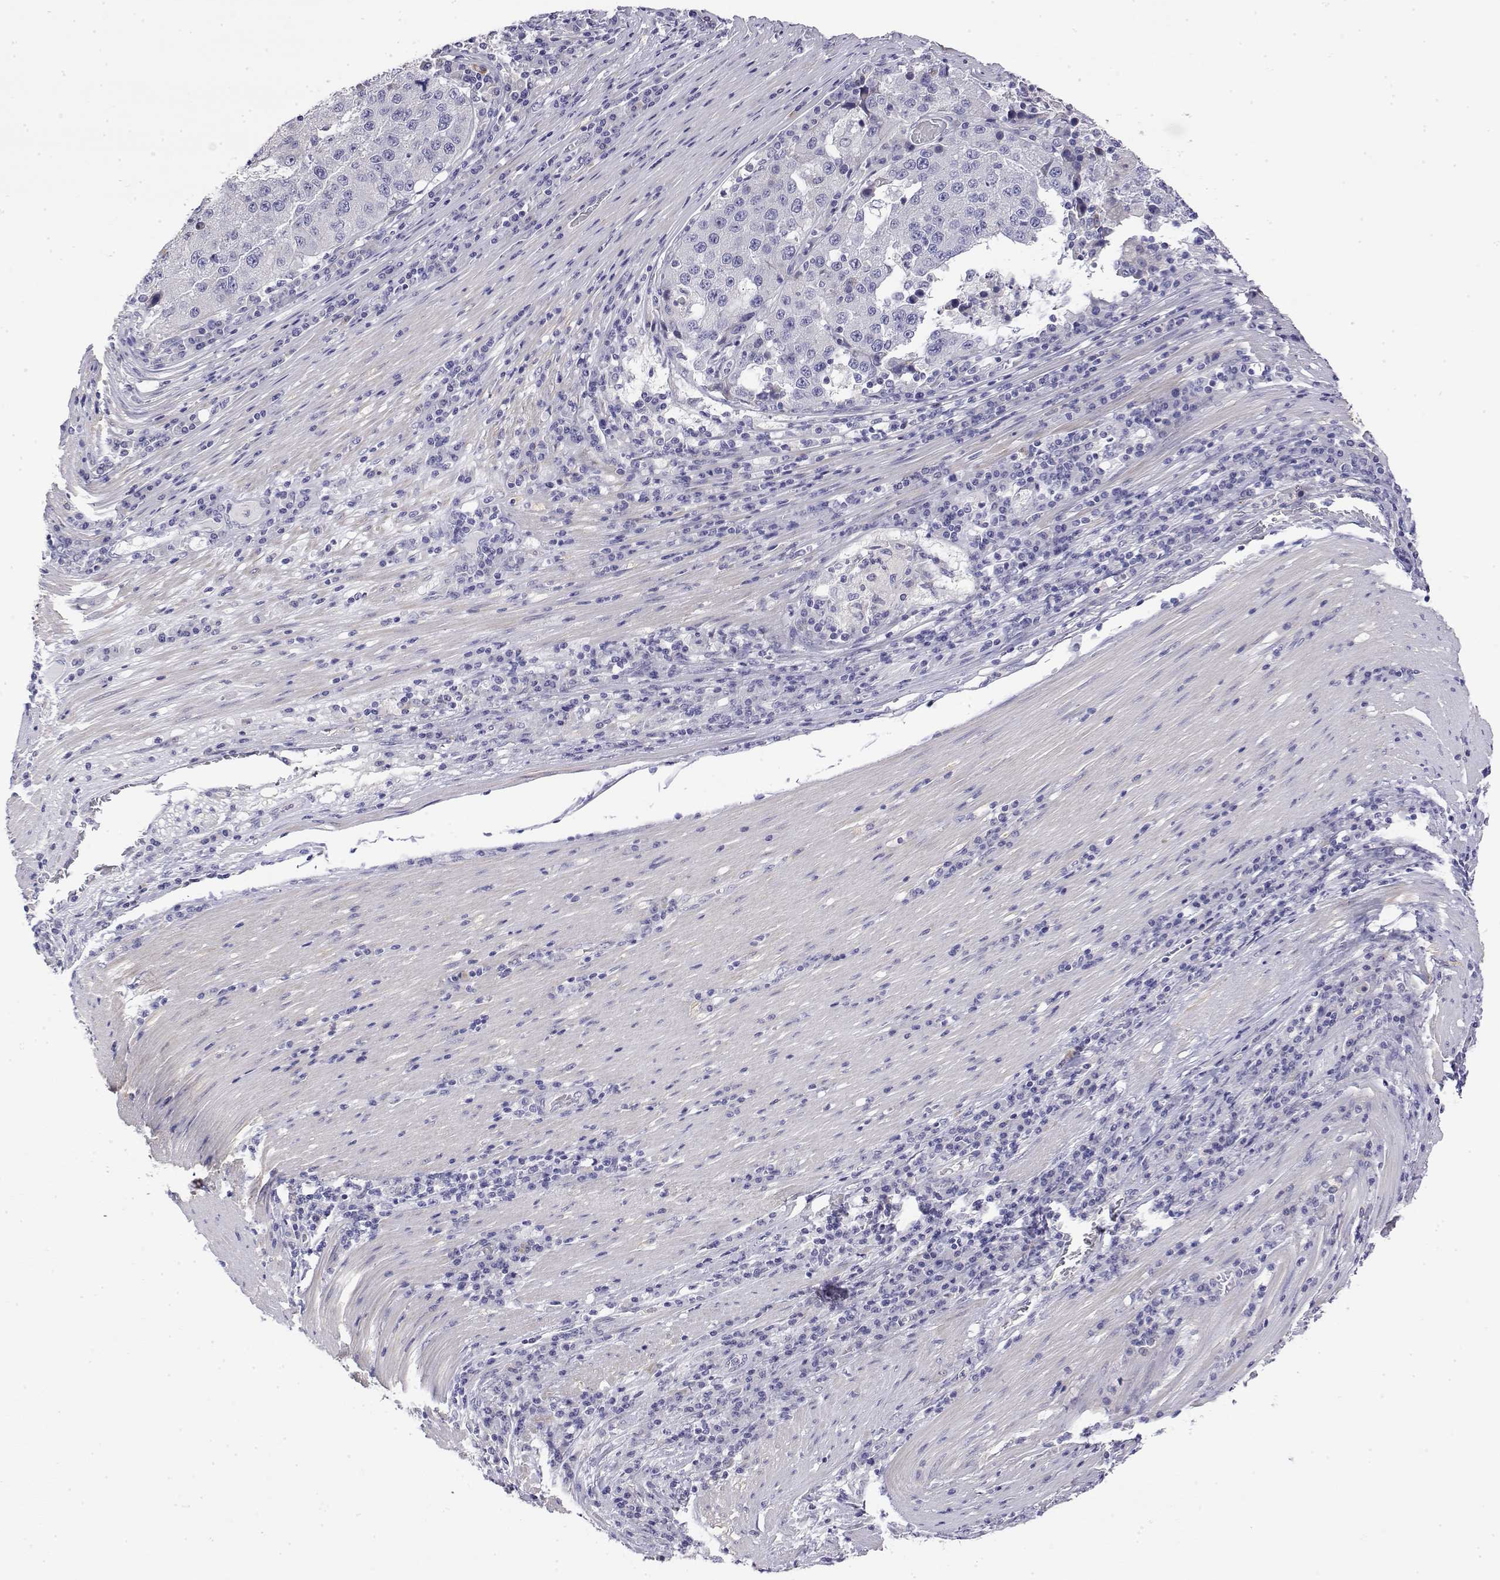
{"staining": {"intensity": "negative", "quantity": "none", "location": "none"}, "tissue": "stomach cancer", "cell_type": "Tumor cells", "image_type": "cancer", "snomed": [{"axis": "morphology", "description": "Adenocarcinoma, NOS"}, {"axis": "topography", "description": "Stomach"}], "caption": "This is an immunohistochemistry image of stomach cancer (adenocarcinoma). There is no staining in tumor cells.", "gene": "LY6D", "patient": {"sex": "male", "age": 71}}